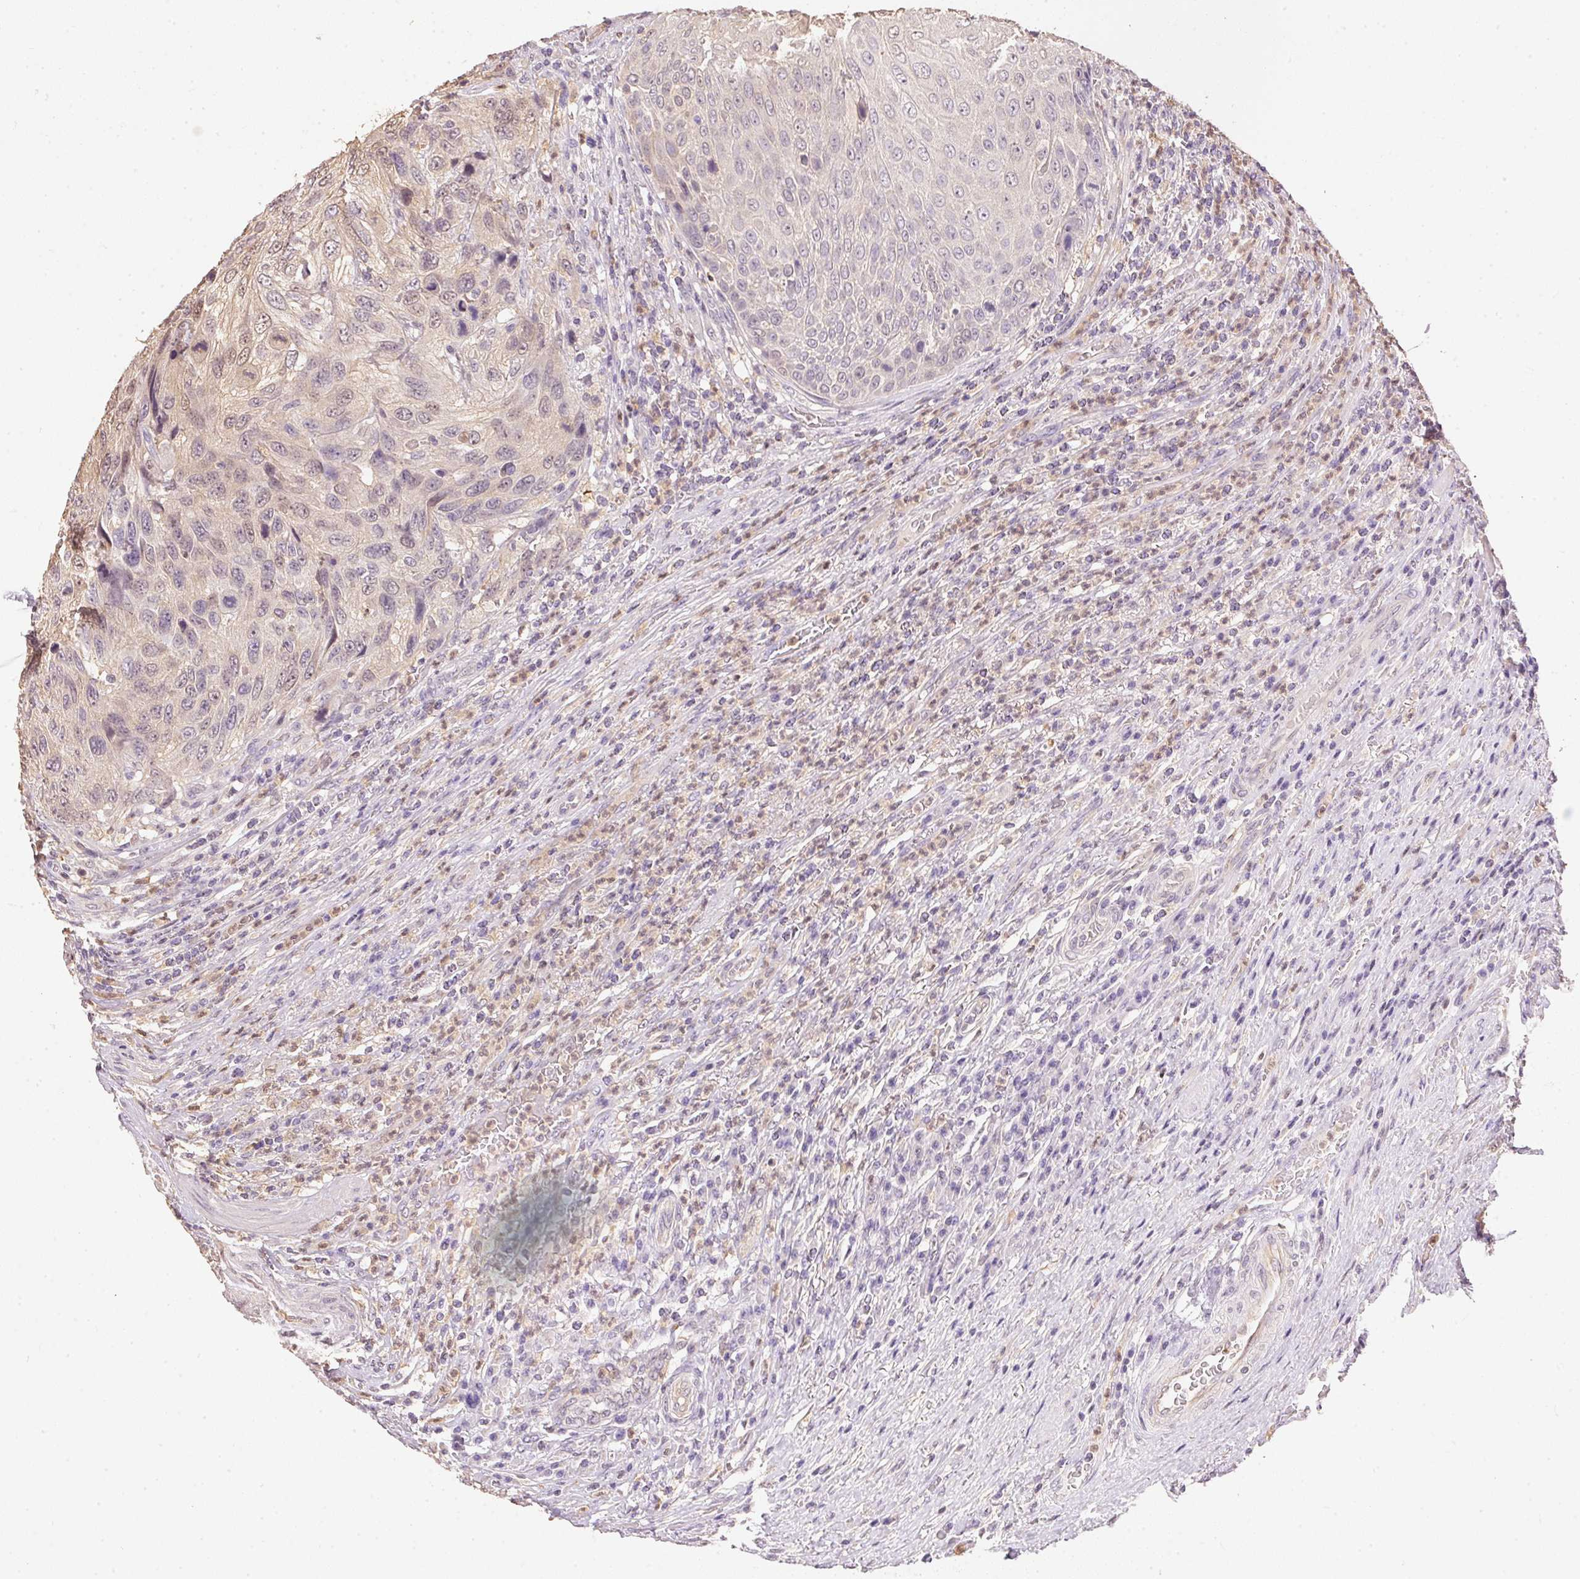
{"staining": {"intensity": "weak", "quantity": "<25%", "location": "nuclear"}, "tissue": "urothelial cancer", "cell_type": "Tumor cells", "image_type": "cancer", "snomed": [{"axis": "morphology", "description": "Urothelial carcinoma, High grade"}, {"axis": "topography", "description": "Urinary bladder"}], "caption": "DAB (3,3'-diaminobenzidine) immunohistochemical staining of urothelial cancer exhibits no significant positivity in tumor cells.", "gene": "S100A3", "patient": {"sex": "female", "age": 70}}